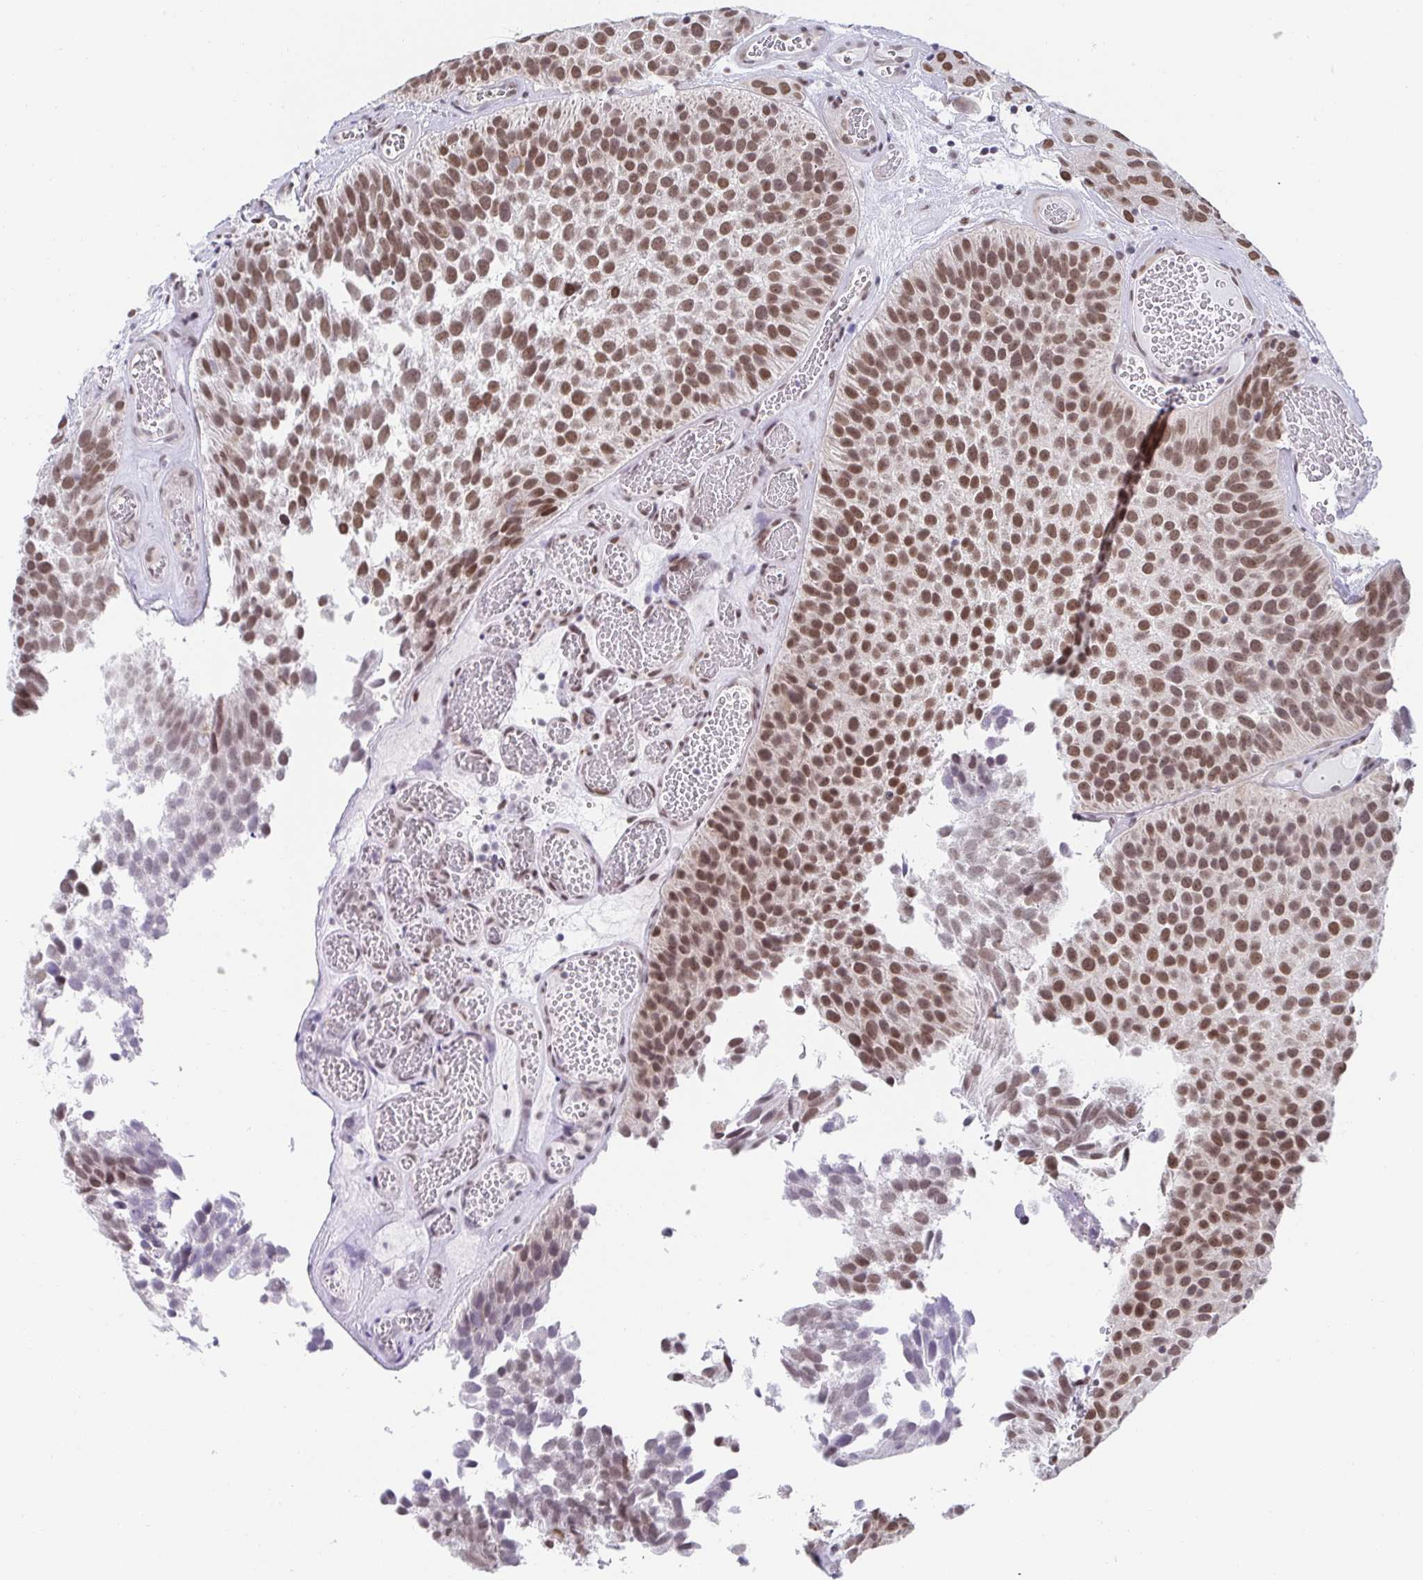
{"staining": {"intensity": "moderate", "quantity": ">75%", "location": "nuclear"}, "tissue": "urothelial cancer", "cell_type": "Tumor cells", "image_type": "cancer", "snomed": [{"axis": "morphology", "description": "Urothelial carcinoma, Low grade"}, {"axis": "topography", "description": "Urinary bladder"}], "caption": "Tumor cells exhibit medium levels of moderate nuclear expression in about >75% of cells in urothelial carcinoma (low-grade).", "gene": "SLC7A10", "patient": {"sex": "male", "age": 76}}